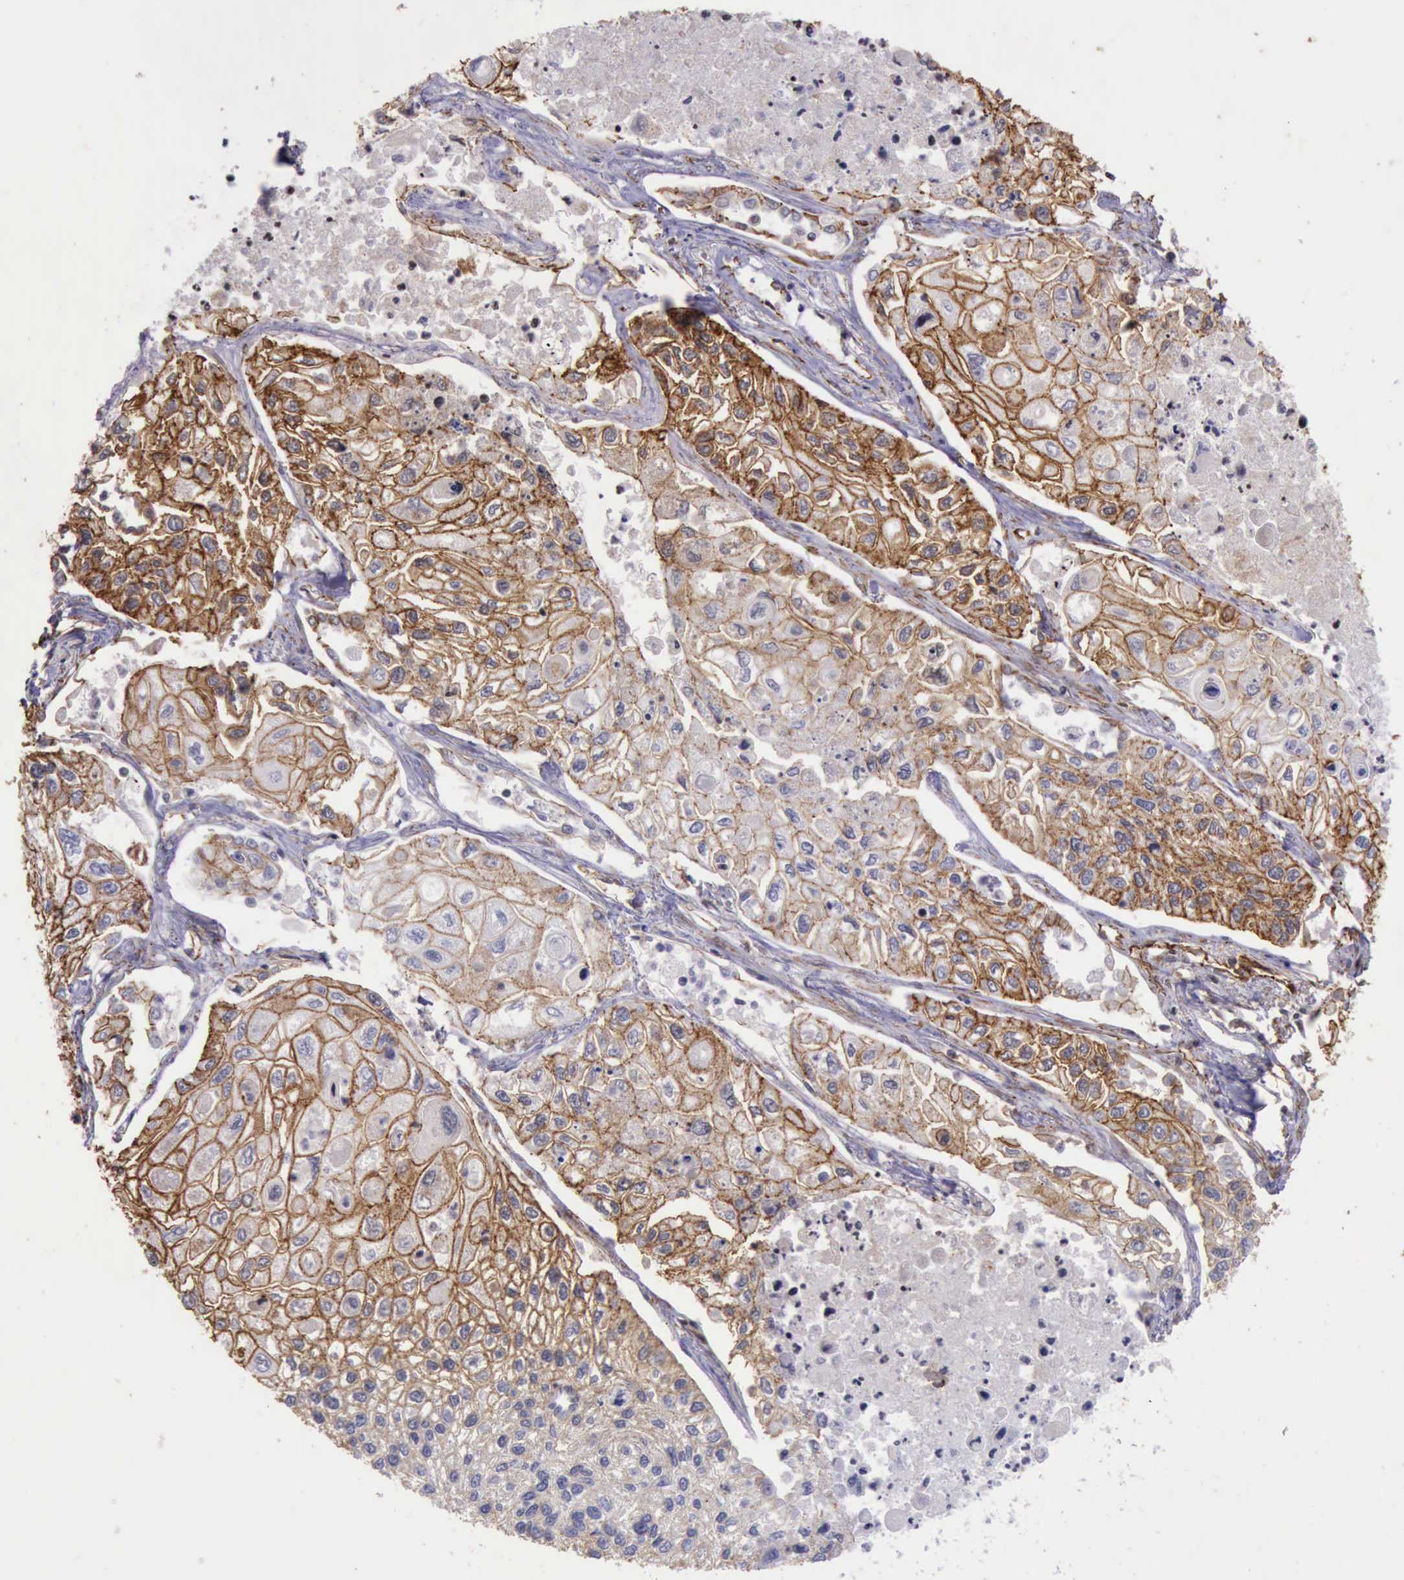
{"staining": {"intensity": "weak", "quantity": ">75%", "location": "cytoplasmic/membranous"}, "tissue": "lung cancer", "cell_type": "Tumor cells", "image_type": "cancer", "snomed": [{"axis": "morphology", "description": "Squamous cell carcinoma, NOS"}, {"axis": "topography", "description": "Lung"}], "caption": "Human lung squamous cell carcinoma stained with a protein marker reveals weak staining in tumor cells.", "gene": "CTNNB1", "patient": {"sex": "male", "age": 75}}